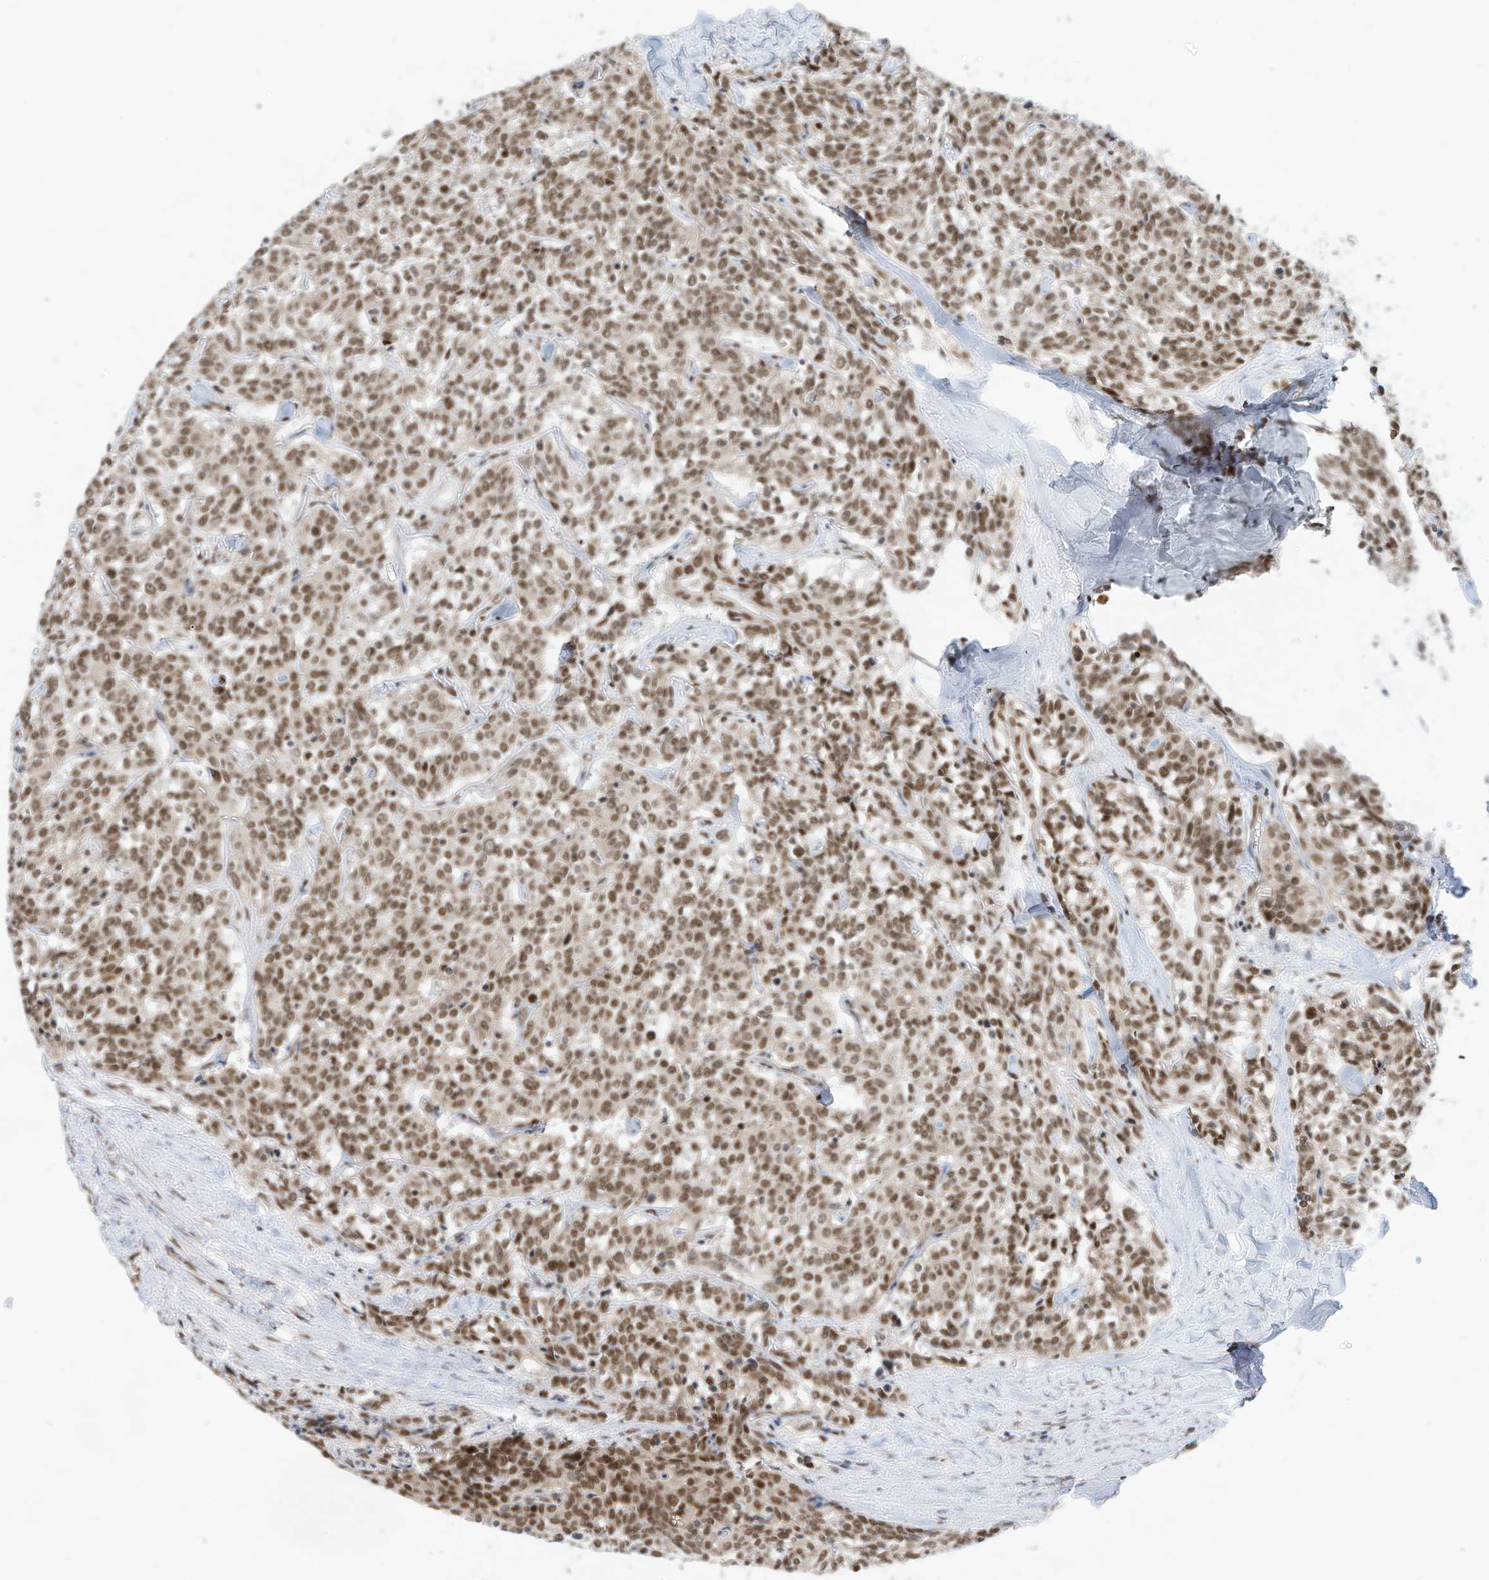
{"staining": {"intensity": "moderate", "quantity": ">75%", "location": "nuclear"}, "tissue": "carcinoid", "cell_type": "Tumor cells", "image_type": "cancer", "snomed": [{"axis": "morphology", "description": "Carcinoid, malignant, NOS"}, {"axis": "topography", "description": "Lung"}], "caption": "Immunohistochemical staining of carcinoid demonstrates medium levels of moderate nuclear expression in approximately >75% of tumor cells.", "gene": "AURKAIP1", "patient": {"sex": "female", "age": 46}}